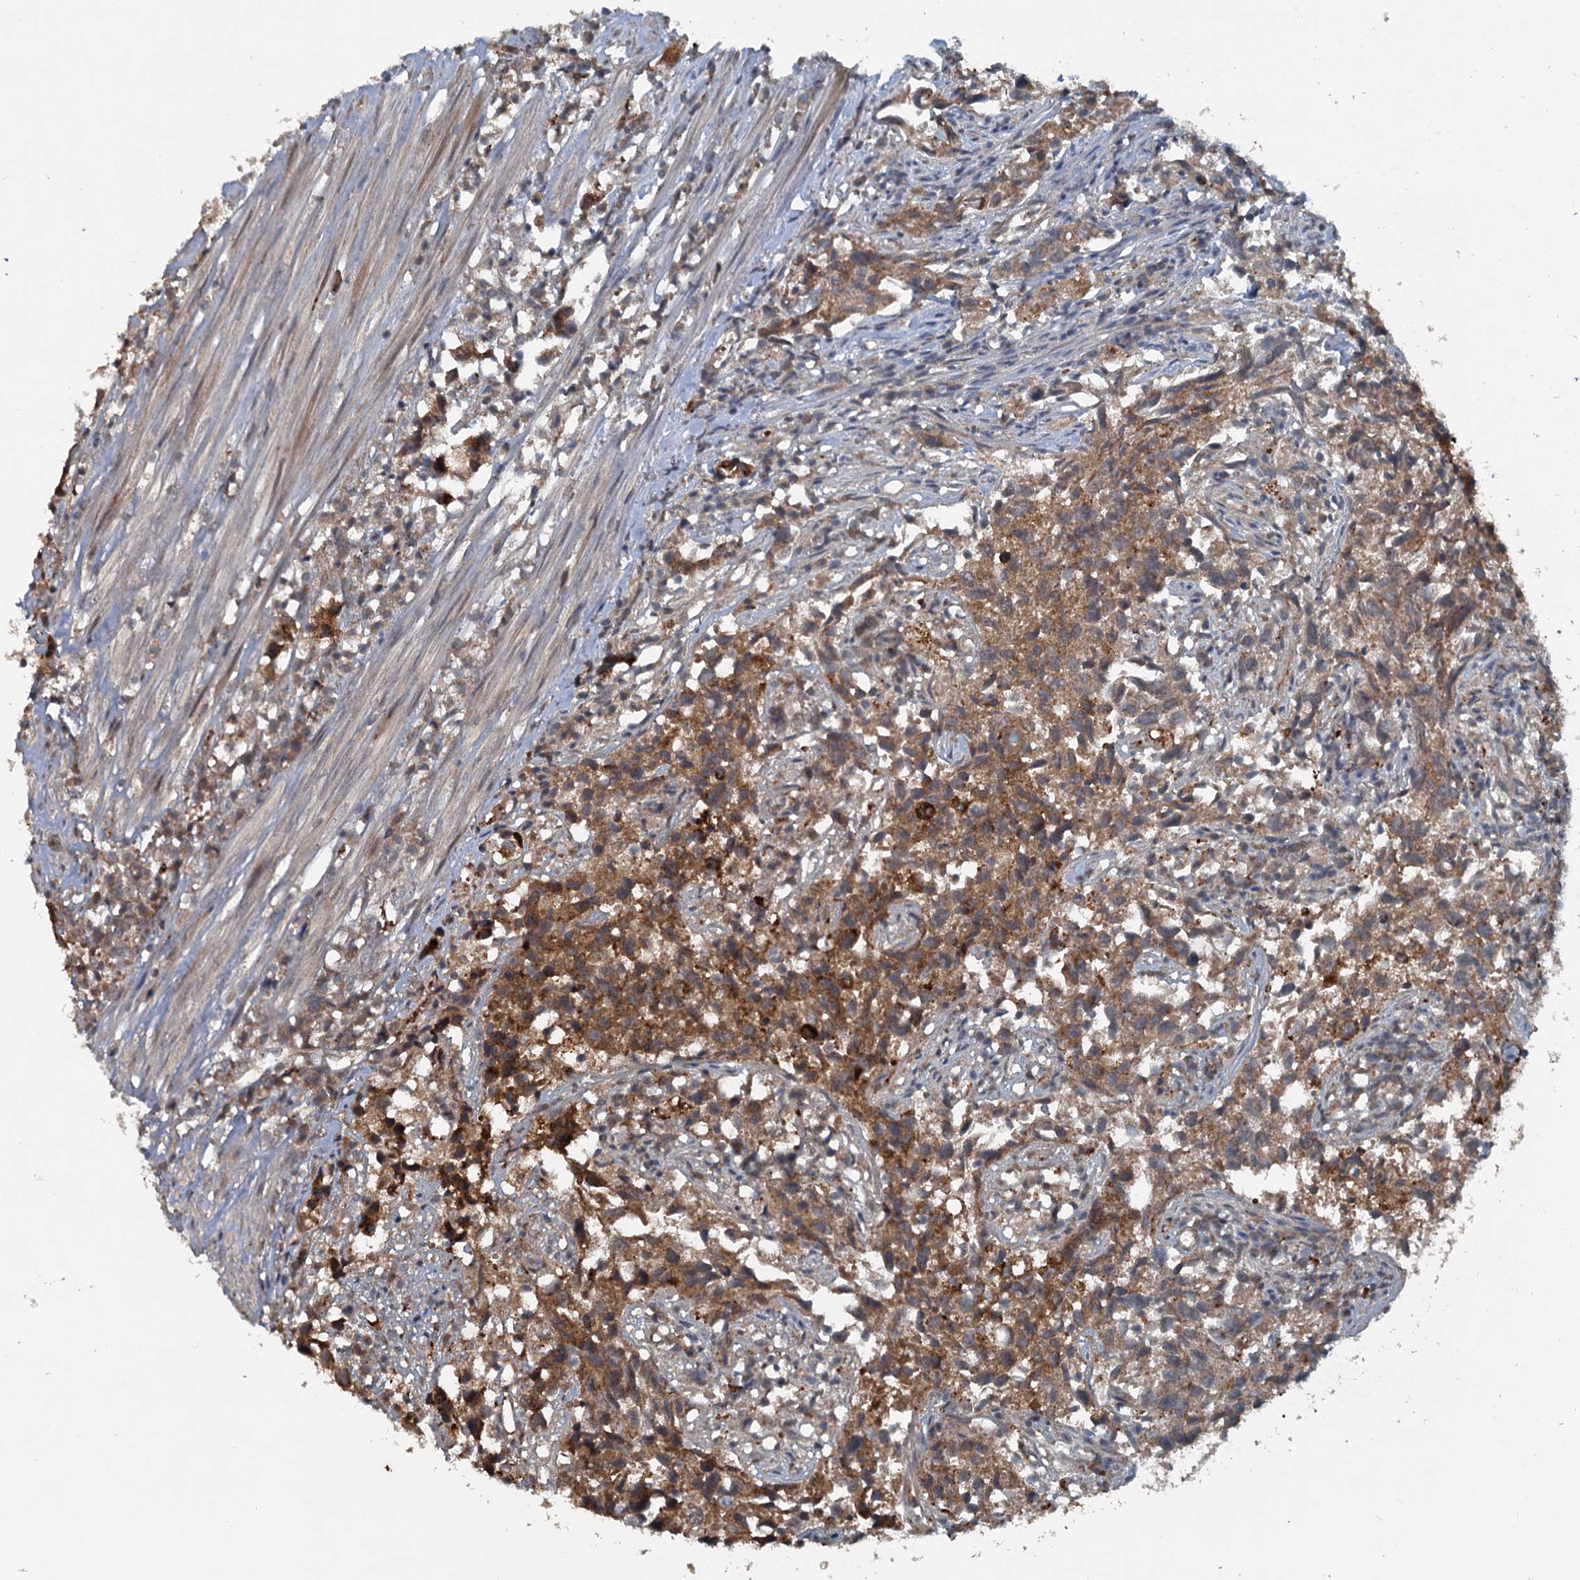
{"staining": {"intensity": "moderate", "quantity": ">75%", "location": "cytoplasmic/membranous"}, "tissue": "urothelial cancer", "cell_type": "Tumor cells", "image_type": "cancer", "snomed": [{"axis": "morphology", "description": "Urothelial carcinoma, High grade"}, {"axis": "topography", "description": "Urinary bladder"}], "caption": "Protein analysis of high-grade urothelial carcinoma tissue displays moderate cytoplasmic/membranous expression in approximately >75% of tumor cells.", "gene": "N4BP2L2", "patient": {"sex": "female", "age": 75}}